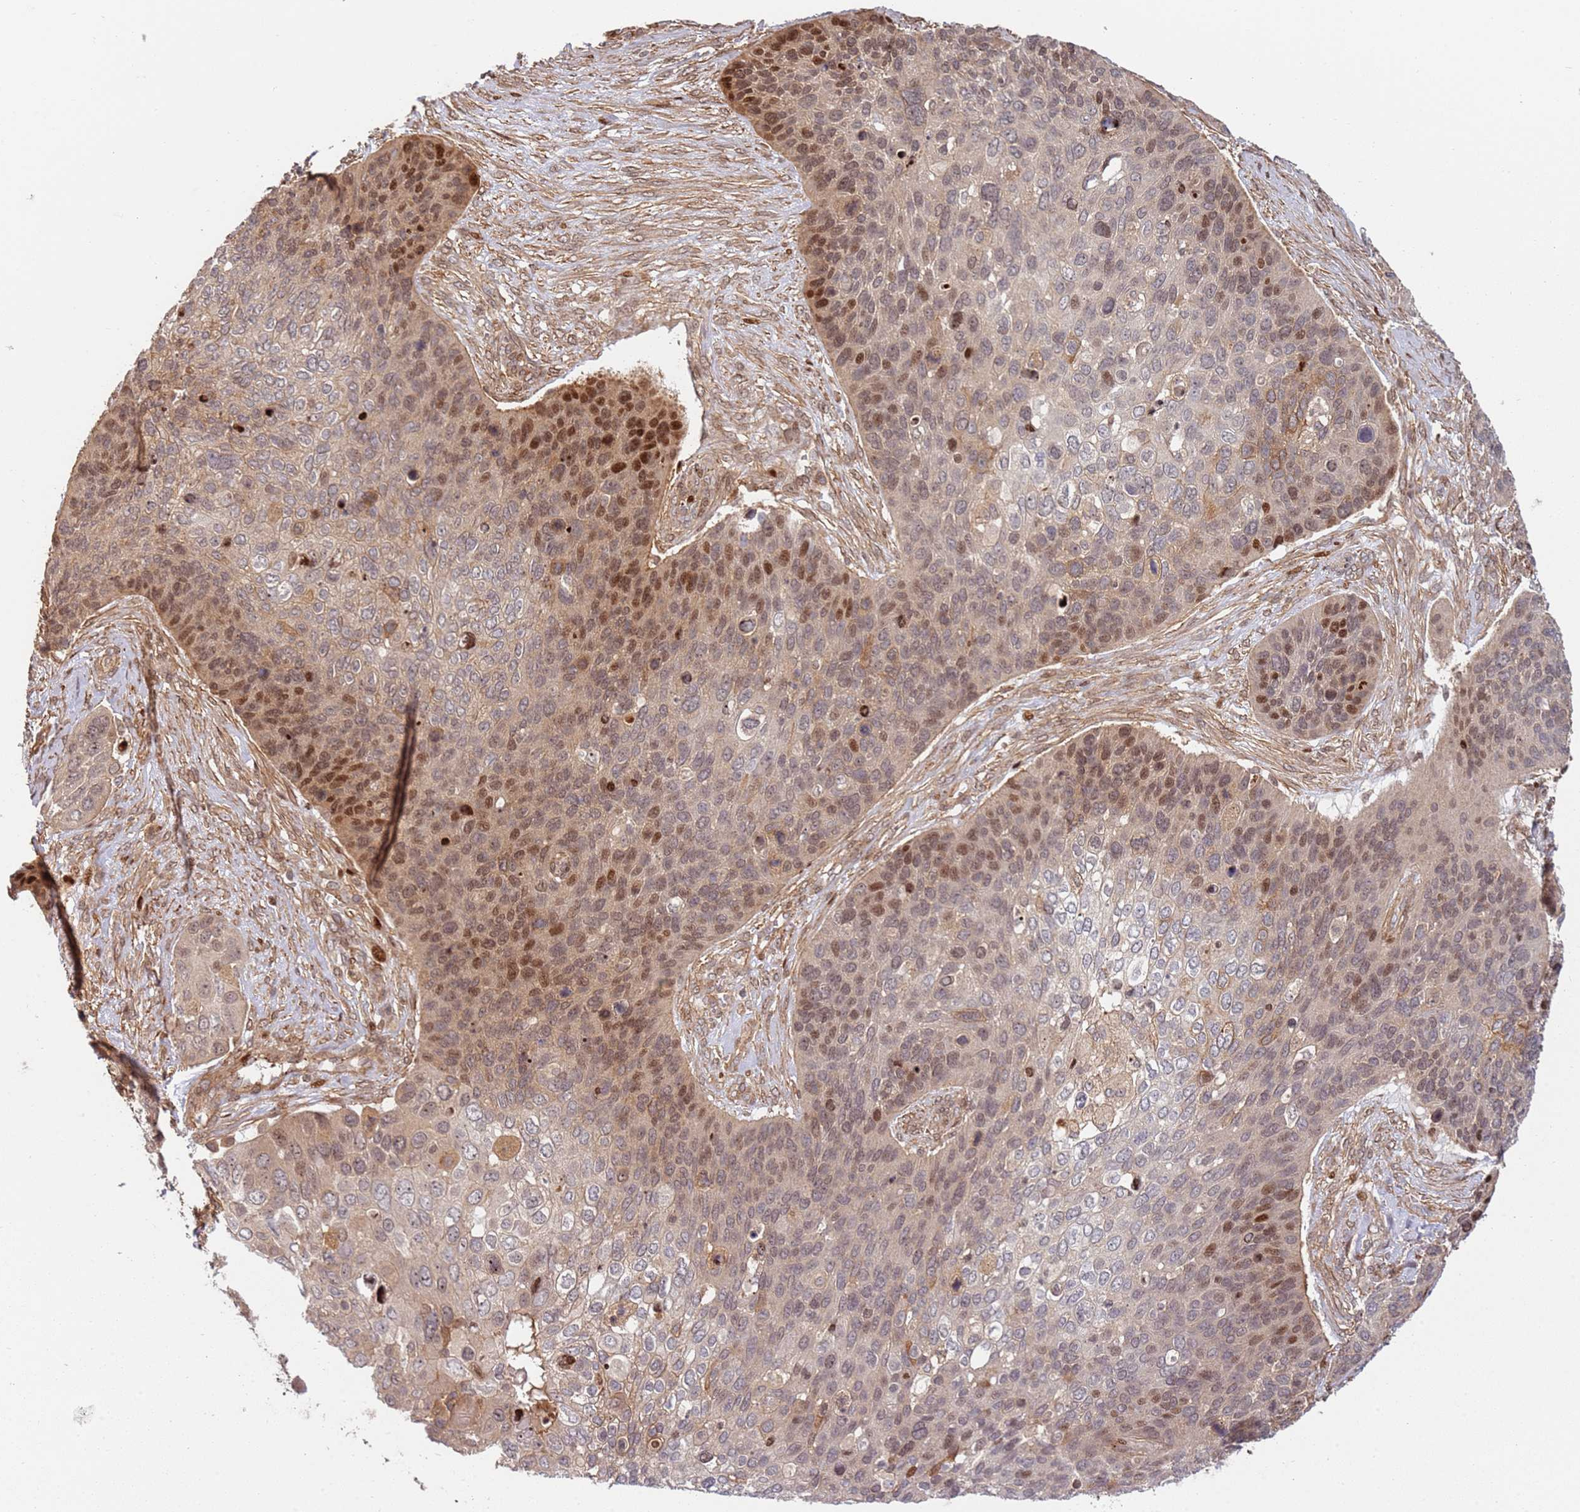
{"staining": {"intensity": "strong", "quantity": "<25%", "location": "nuclear"}, "tissue": "skin cancer", "cell_type": "Tumor cells", "image_type": "cancer", "snomed": [{"axis": "morphology", "description": "Basal cell carcinoma"}, {"axis": "topography", "description": "Skin"}], "caption": "Basal cell carcinoma (skin) stained with a protein marker reveals strong staining in tumor cells.", "gene": "TMEM233", "patient": {"sex": "female", "age": 74}}